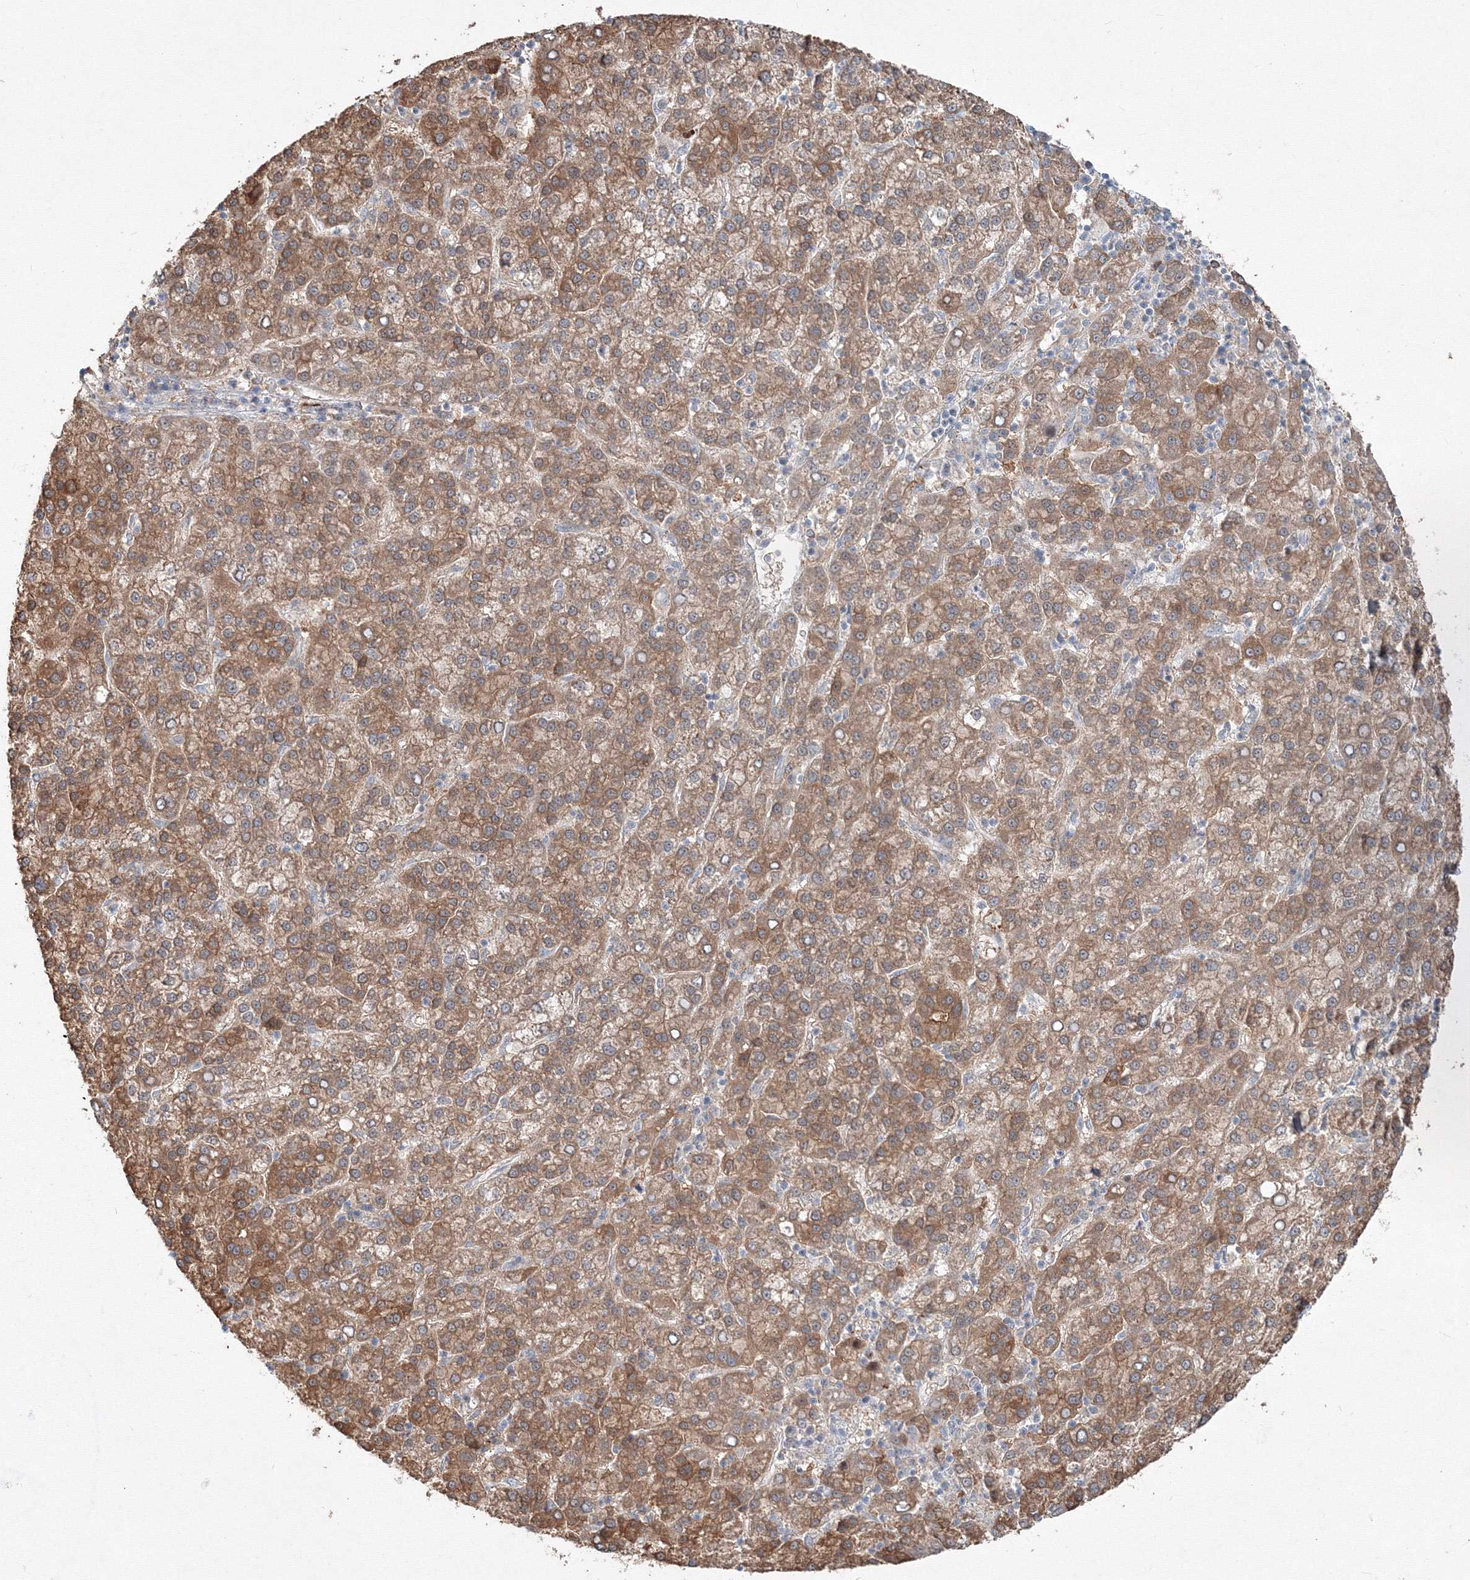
{"staining": {"intensity": "moderate", "quantity": ">75%", "location": "cytoplasmic/membranous"}, "tissue": "liver cancer", "cell_type": "Tumor cells", "image_type": "cancer", "snomed": [{"axis": "morphology", "description": "Carcinoma, Hepatocellular, NOS"}, {"axis": "topography", "description": "Liver"}], "caption": "Human liver hepatocellular carcinoma stained with a protein marker demonstrates moderate staining in tumor cells.", "gene": "MKRN2", "patient": {"sex": "female", "age": 58}}